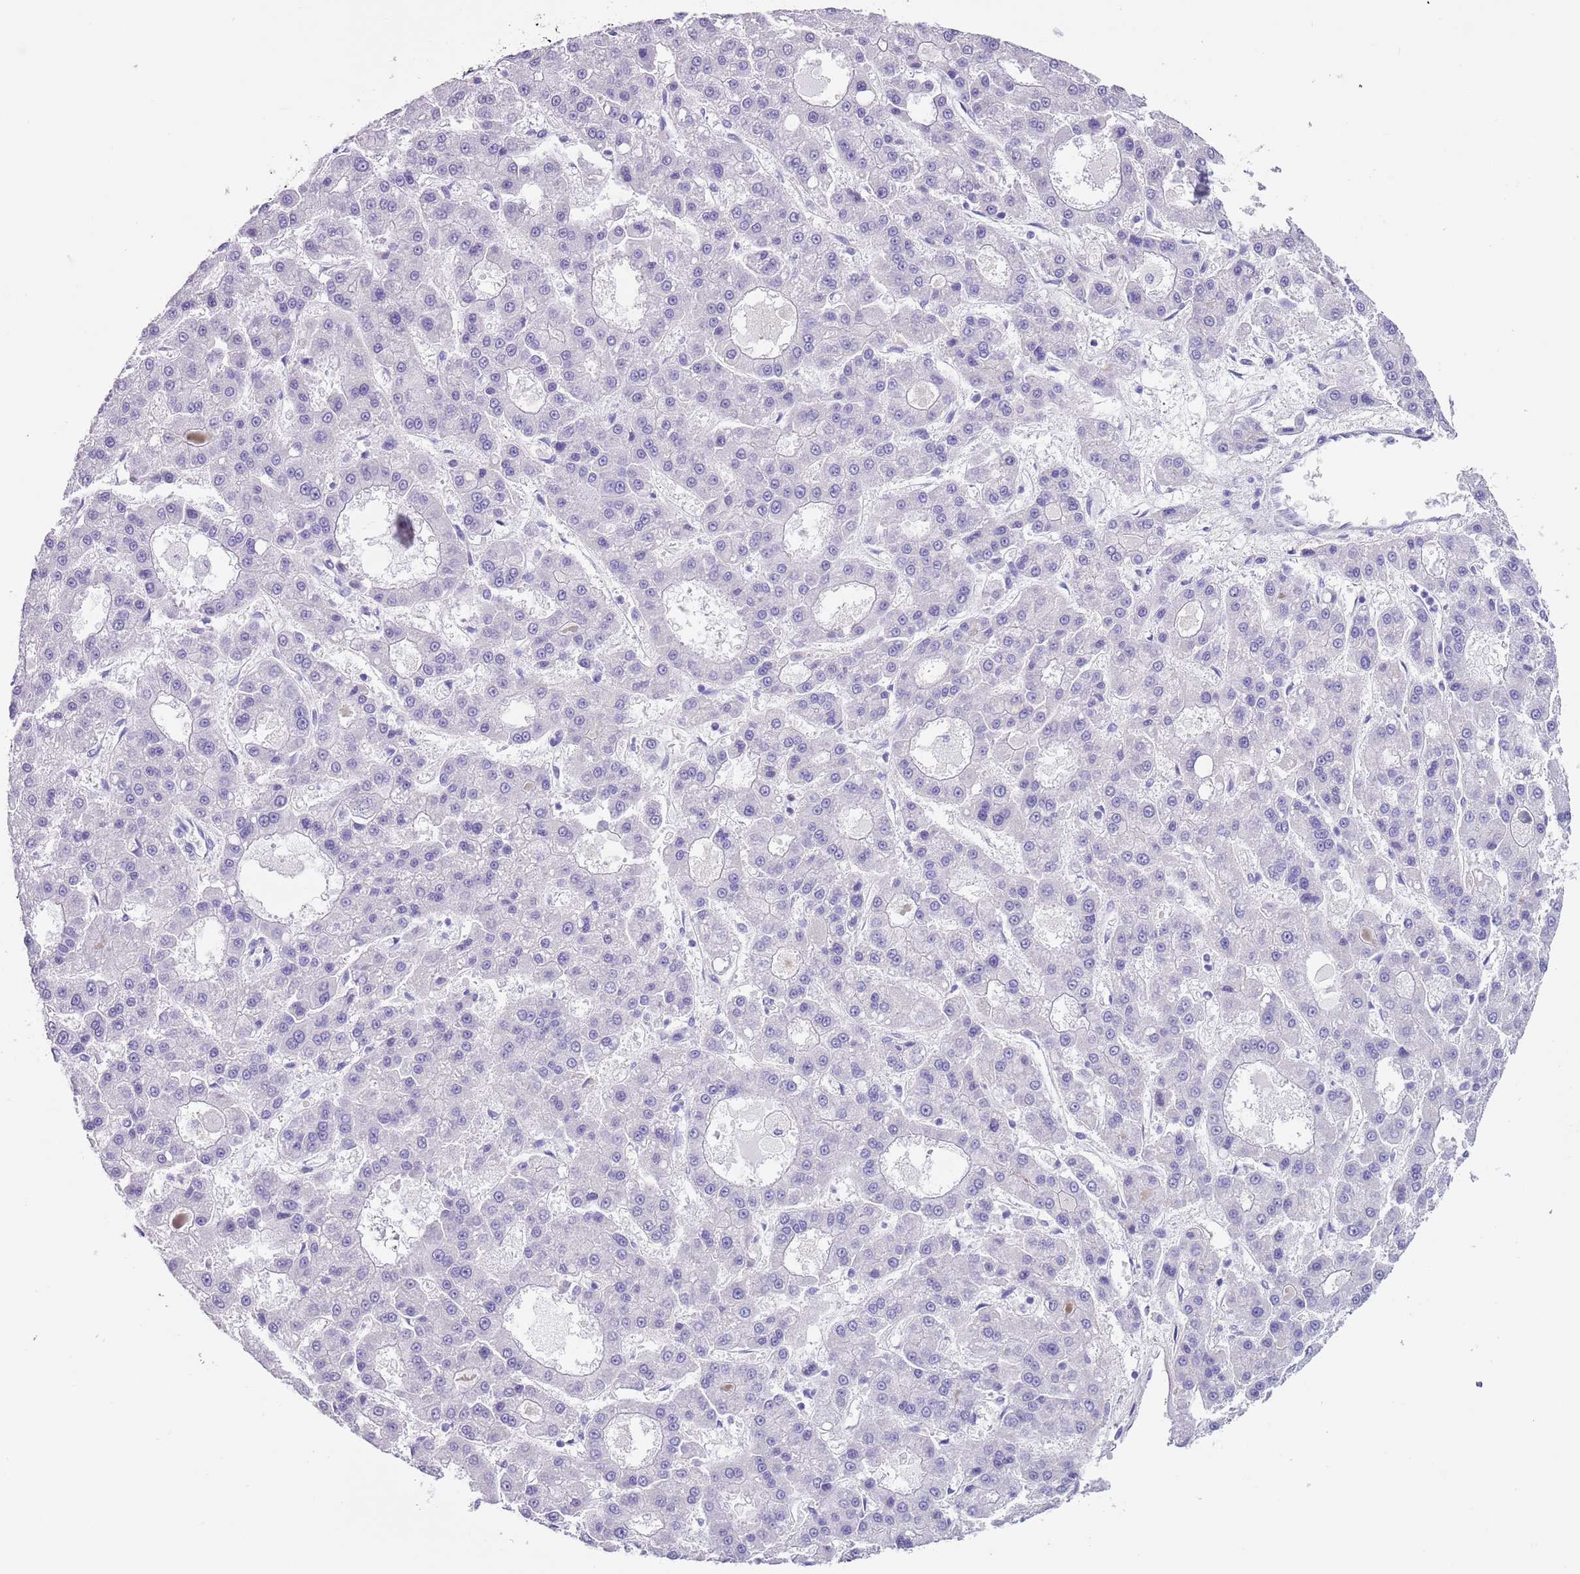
{"staining": {"intensity": "negative", "quantity": "none", "location": "none"}, "tissue": "liver cancer", "cell_type": "Tumor cells", "image_type": "cancer", "snomed": [{"axis": "morphology", "description": "Carcinoma, Hepatocellular, NOS"}, {"axis": "topography", "description": "Liver"}], "caption": "A high-resolution photomicrograph shows IHC staining of hepatocellular carcinoma (liver), which shows no significant staining in tumor cells.", "gene": "PFKFB2", "patient": {"sex": "male", "age": 70}}